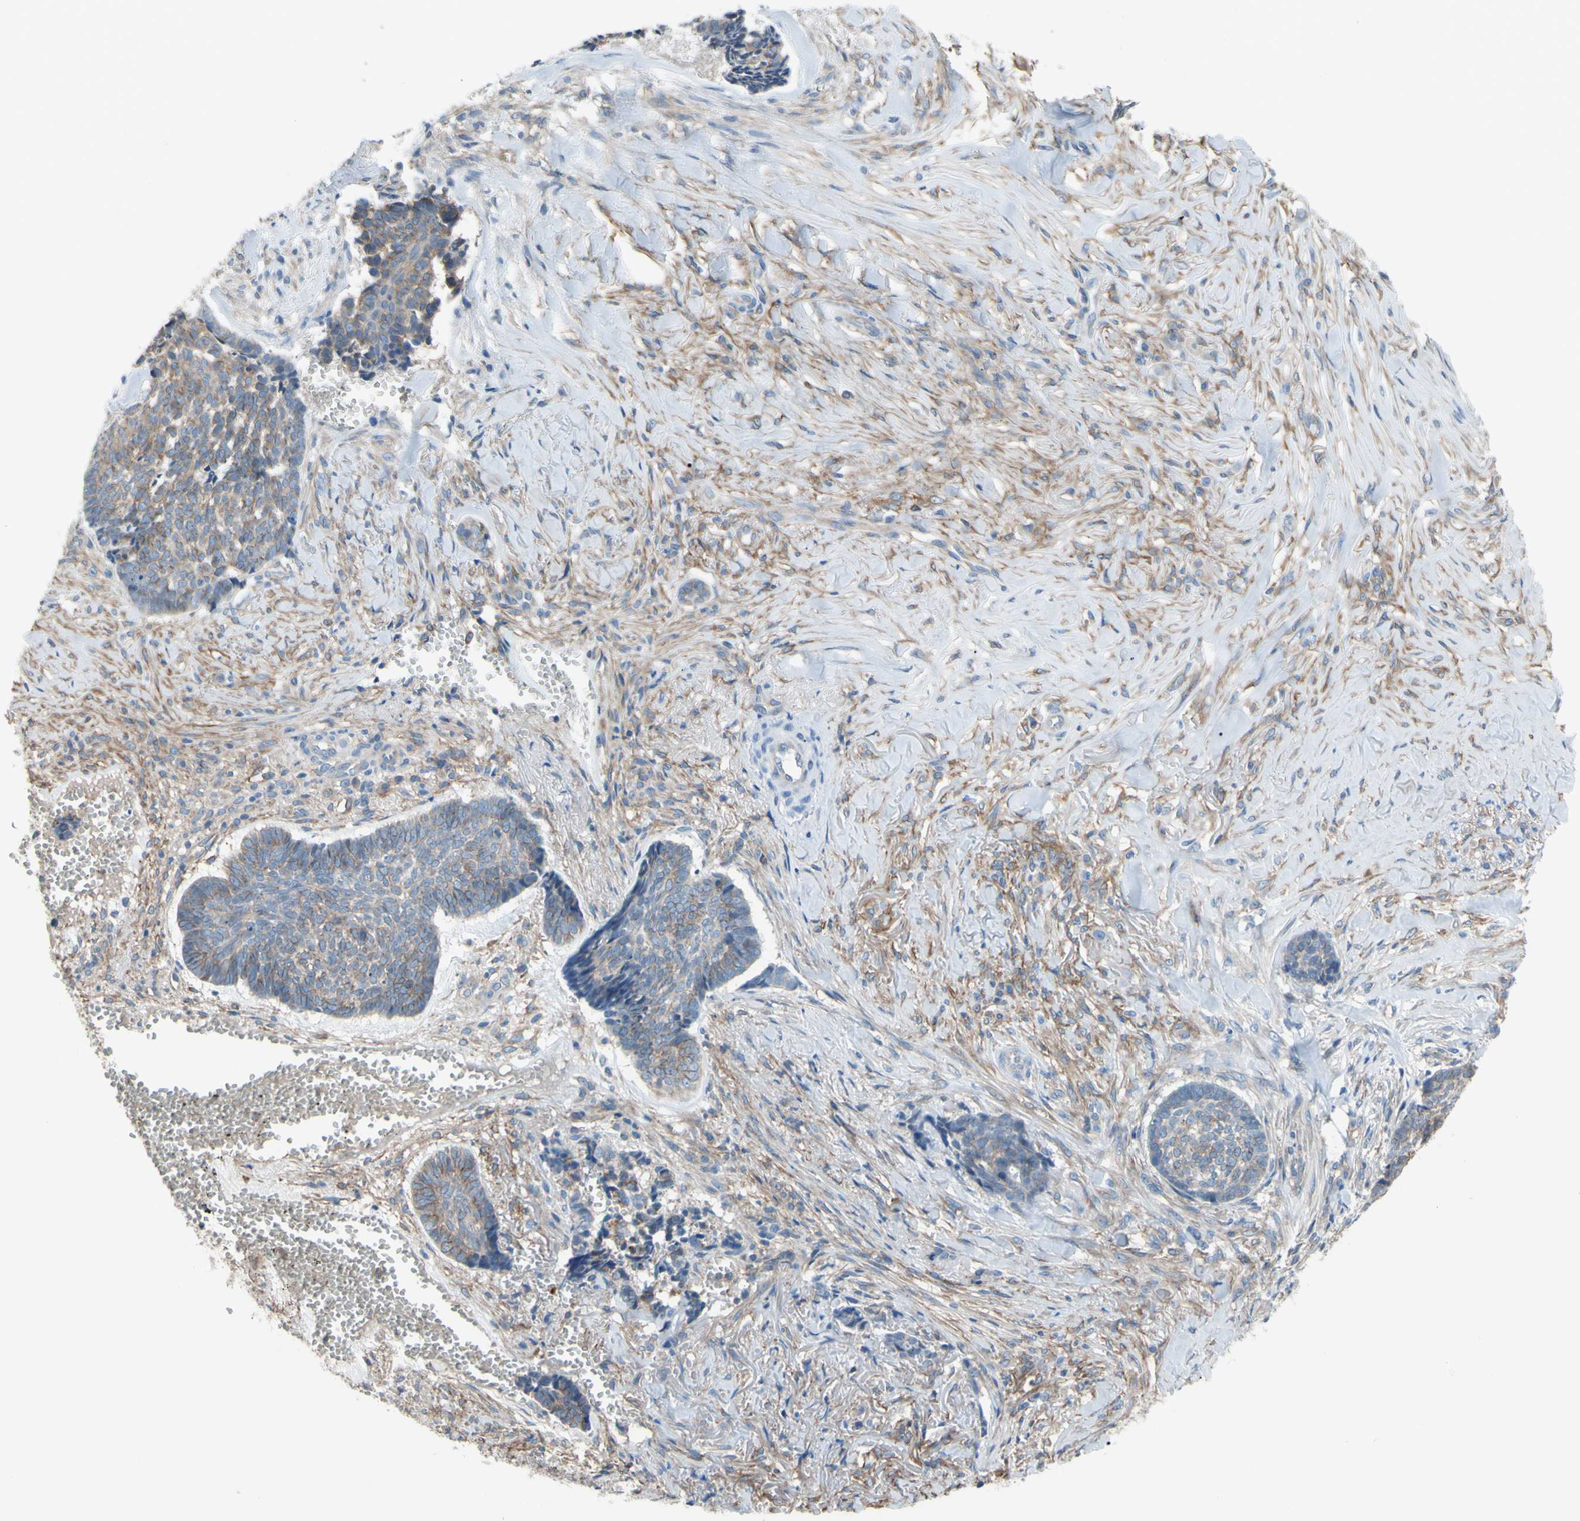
{"staining": {"intensity": "negative", "quantity": "none", "location": "none"}, "tissue": "skin cancer", "cell_type": "Tumor cells", "image_type": "cancer", "snomed": [{"axis": "morphology", "description": "Basal cell carcinoma"}, {"axis": "topography", "description": "Skin"}], "caption": "Tumor cells show no significant protein expression in skin cancer (basal cell carcinoma).", "gene": "ADD1", "patient": {"sex": "male", "age": 84}}